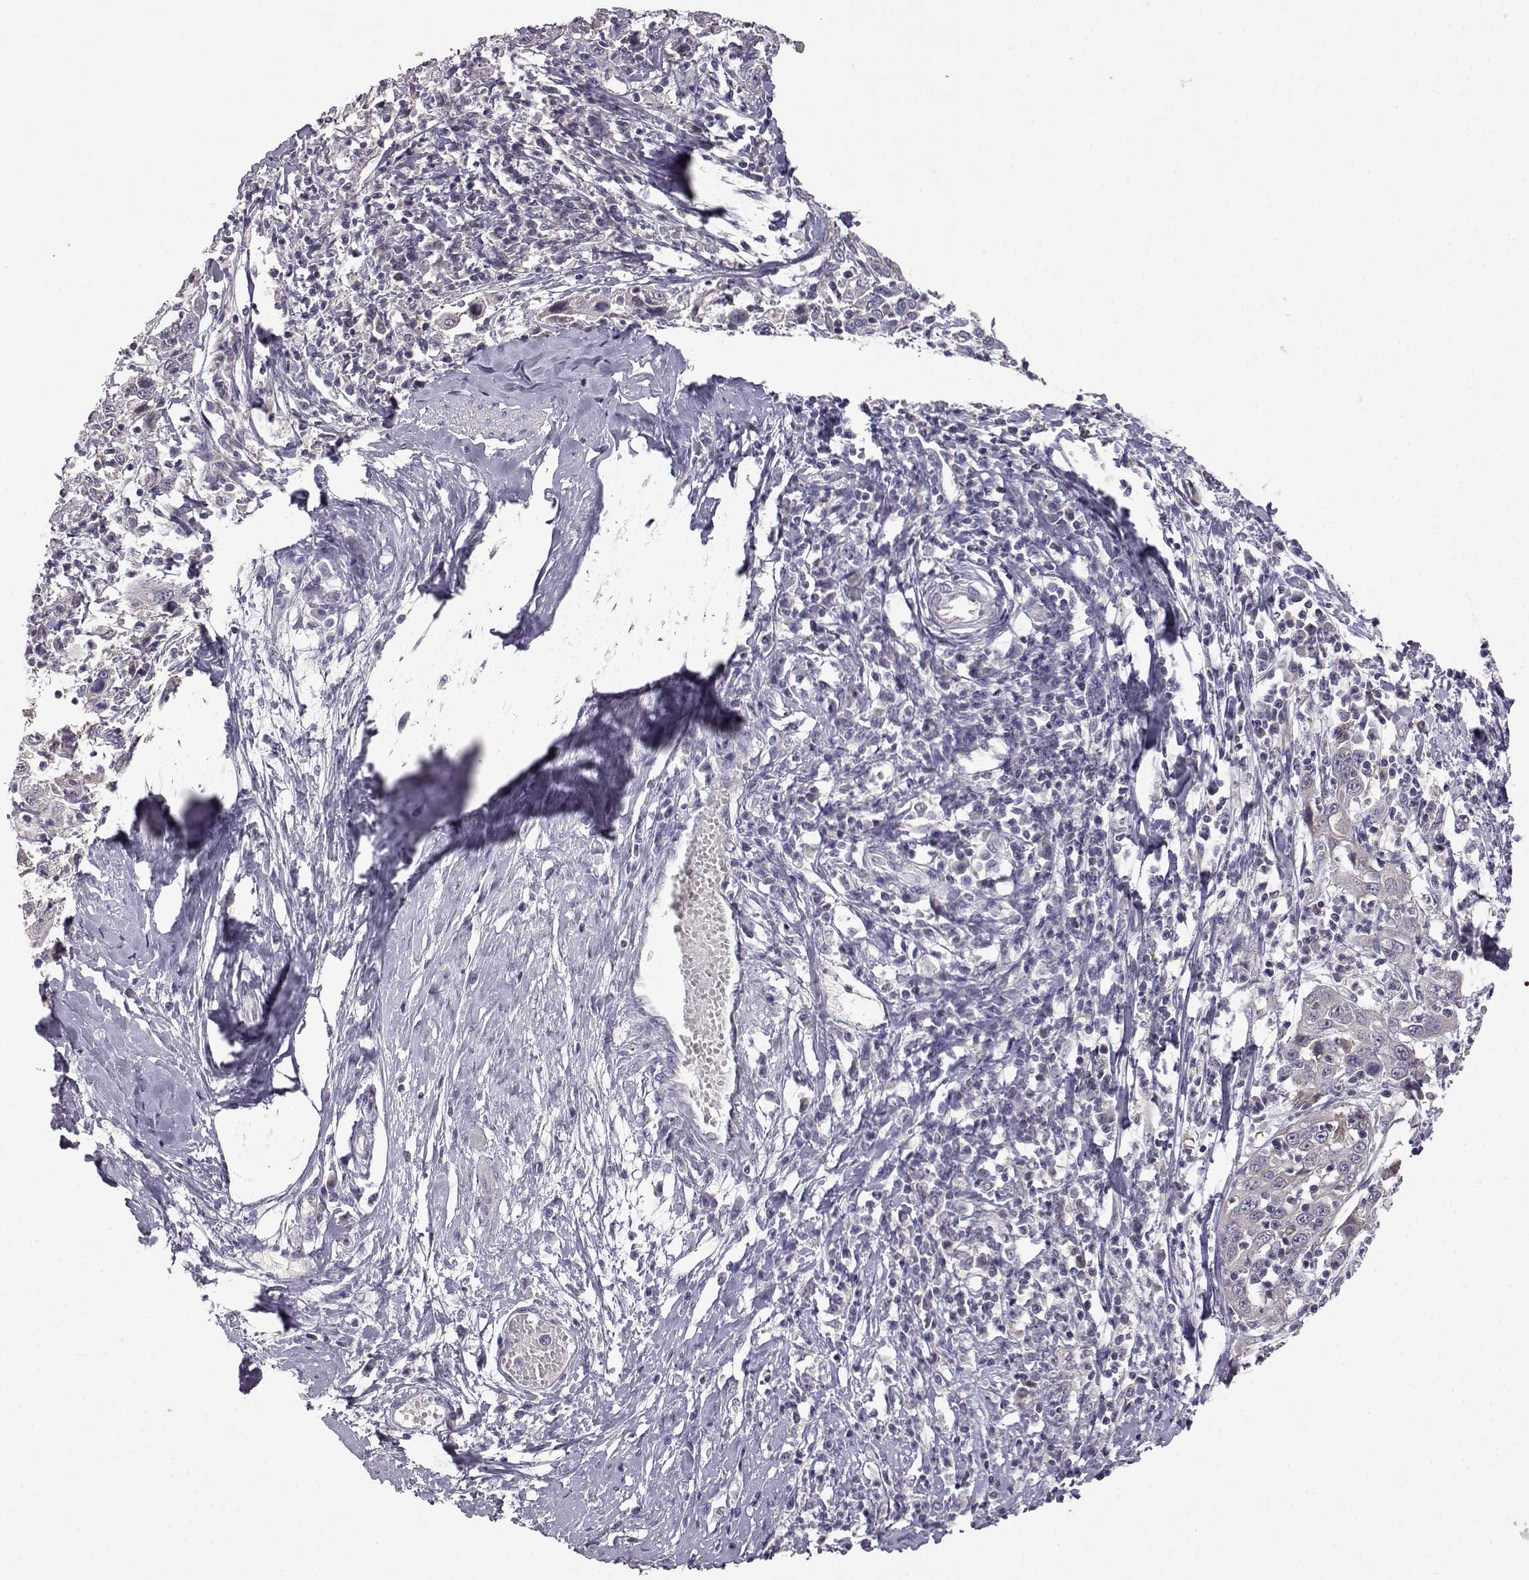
{"staining": {"intensity": "negative", "quantity": "none", "location": "none"}, "tissue": "cervical cancer", "cell_type": "Tumor cells", "image_type": "cancer", "snomed": [{"axis": "morphology", "description": "Squamous cell carcinoma, NOS"}, {"axis": "topography", "description": "Cervix"}], "caption": "DAB (3,3'-diaminobenzidine) immunohistochemical staining of cervical cancer (squamous cell carcinoma) shows no significant positivity in tumor cells. (Immunohistochemistry (ihc), brightfield microscopy, high magnification).", "gene": "VGF", "patient": {"sex": "female", "age": 46}}